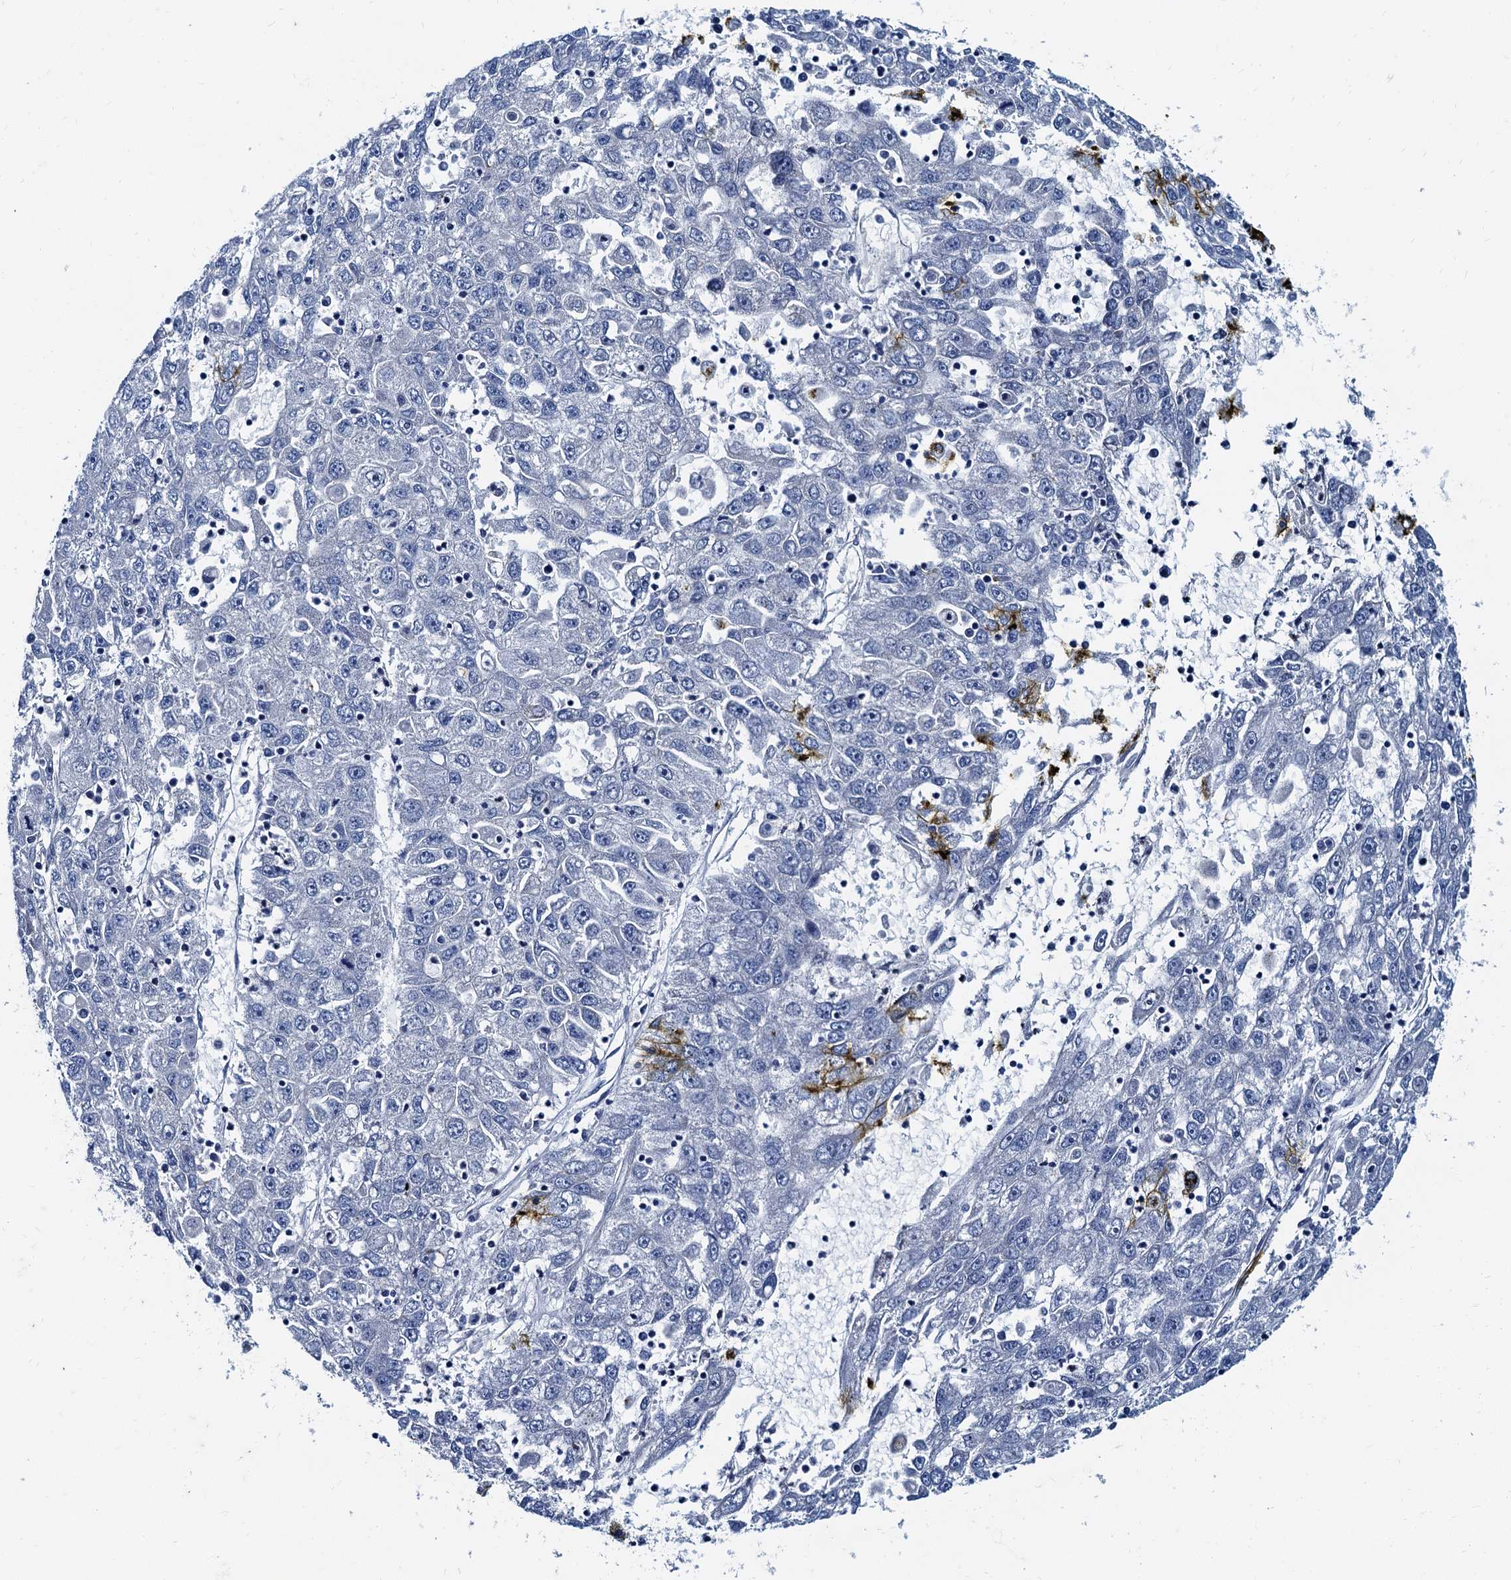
{"staining": {"intensity": "negative", "quantity": "none", "location": "none"}, "tissue": "liver cancer", "cell_type": "Tumor cells", "image_type": "cancer", "snomed": [{"axis": "morphology", "description": "Carcinoma, Hepatocellular, NOS"}, {"axis": "topography", "description": "Liver"}], "caption": "High power microscopy histopathology image of an immunohistochemistry image of liver cancer, revealing no significant staining in tumor cells.", "gene": "NGRN", "patient": {"sex": "male", "age": 49}}